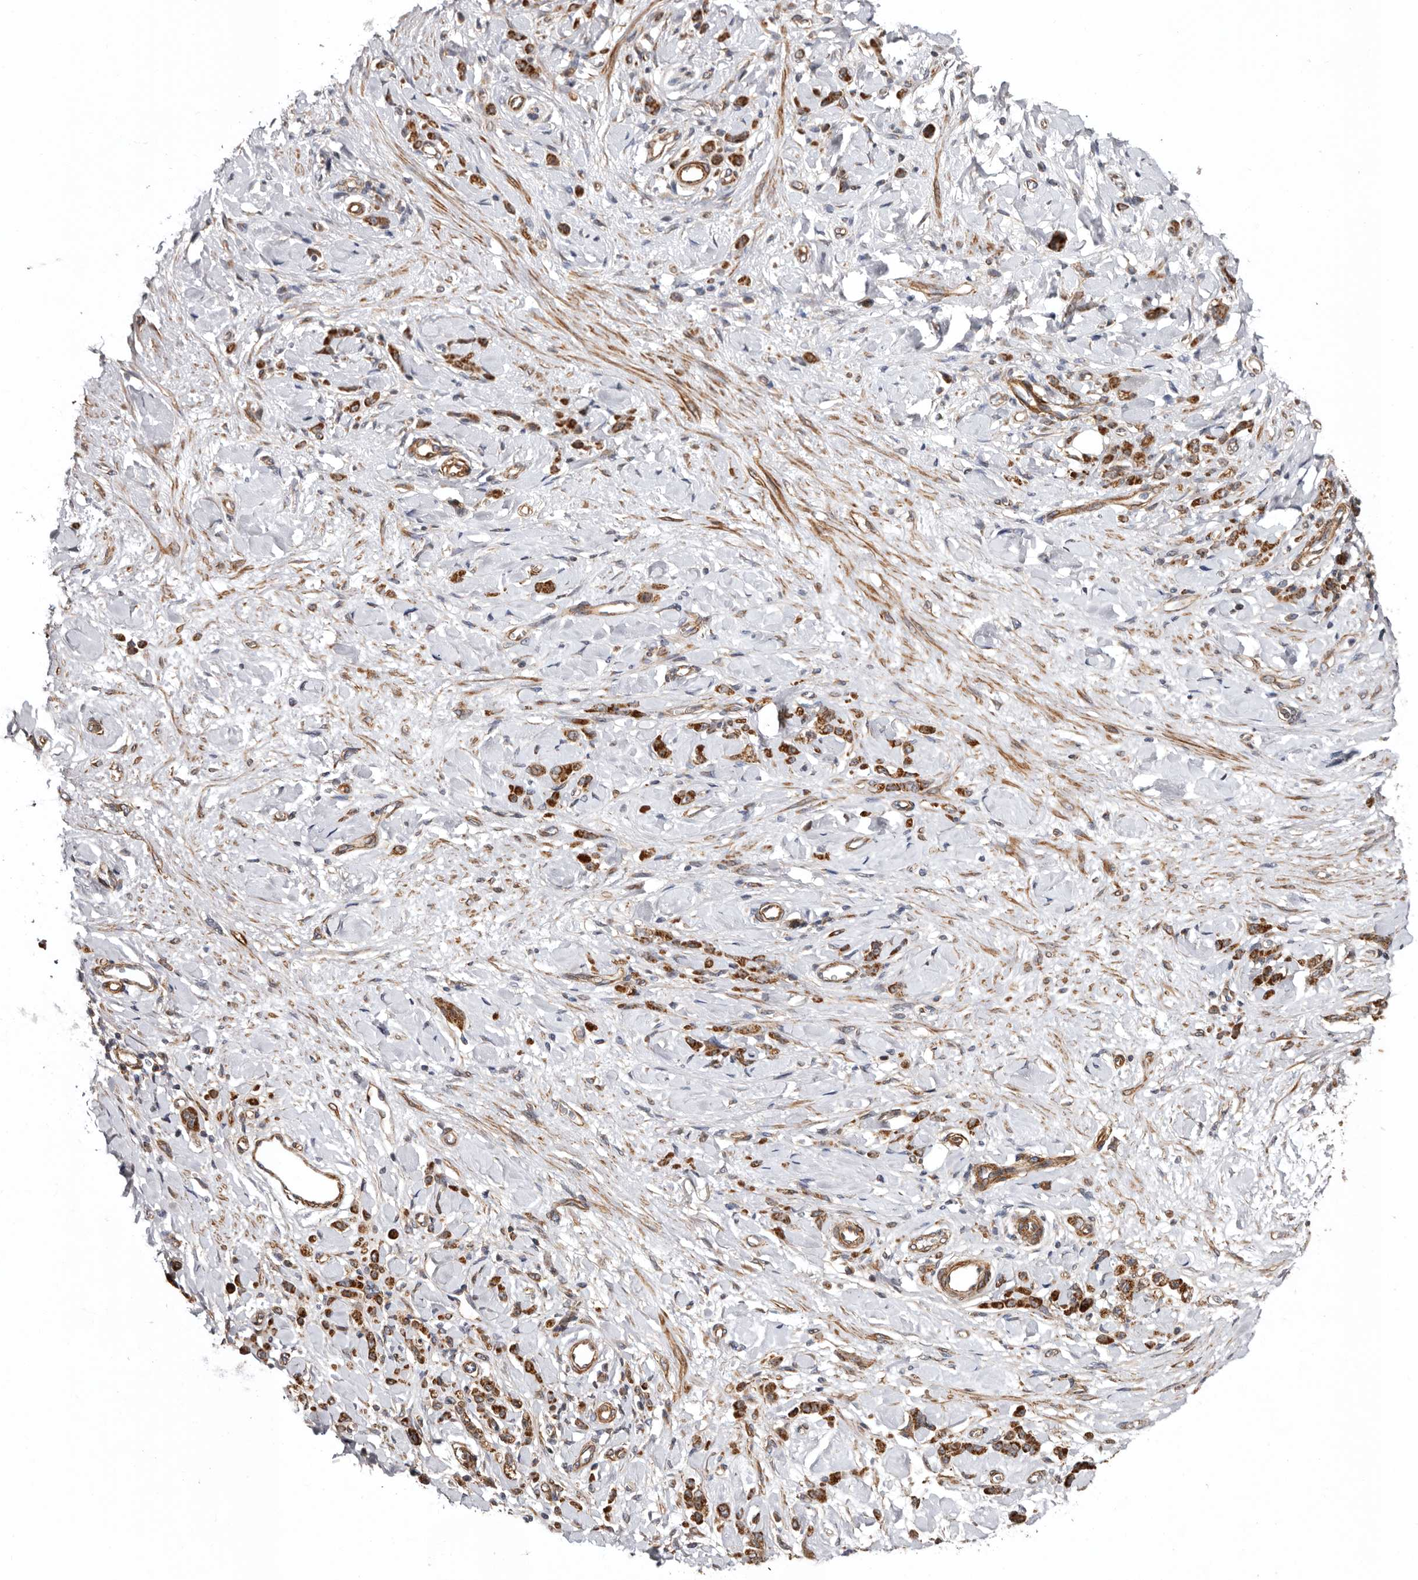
{"staining": {"intensity": "strong", "quantity": ">75%", "location": "cytoplasmic/membranous"}, "tissue": "stomach cancer", "cell_type": "Tumor cells", "image_type": "cancer", "snomed": [{"axis": "morphology", "description": "Normal tissue, NOS"}, {"axis": "morphology", "description": "Adenocarcinoma, NOS"}, {"axis": "topography", "description": "Stomach"}], "caption": "Stomach adenocarcinoma stained with DAB (3,3'-diaminobenzidine) immunohistochemistry demonstrates high levels of strong cytoplasmic/membranous staining in approximately >75% of tumor cells.", "gene": "PROKR1", "patient": {"sex": "male", "age": 82}}